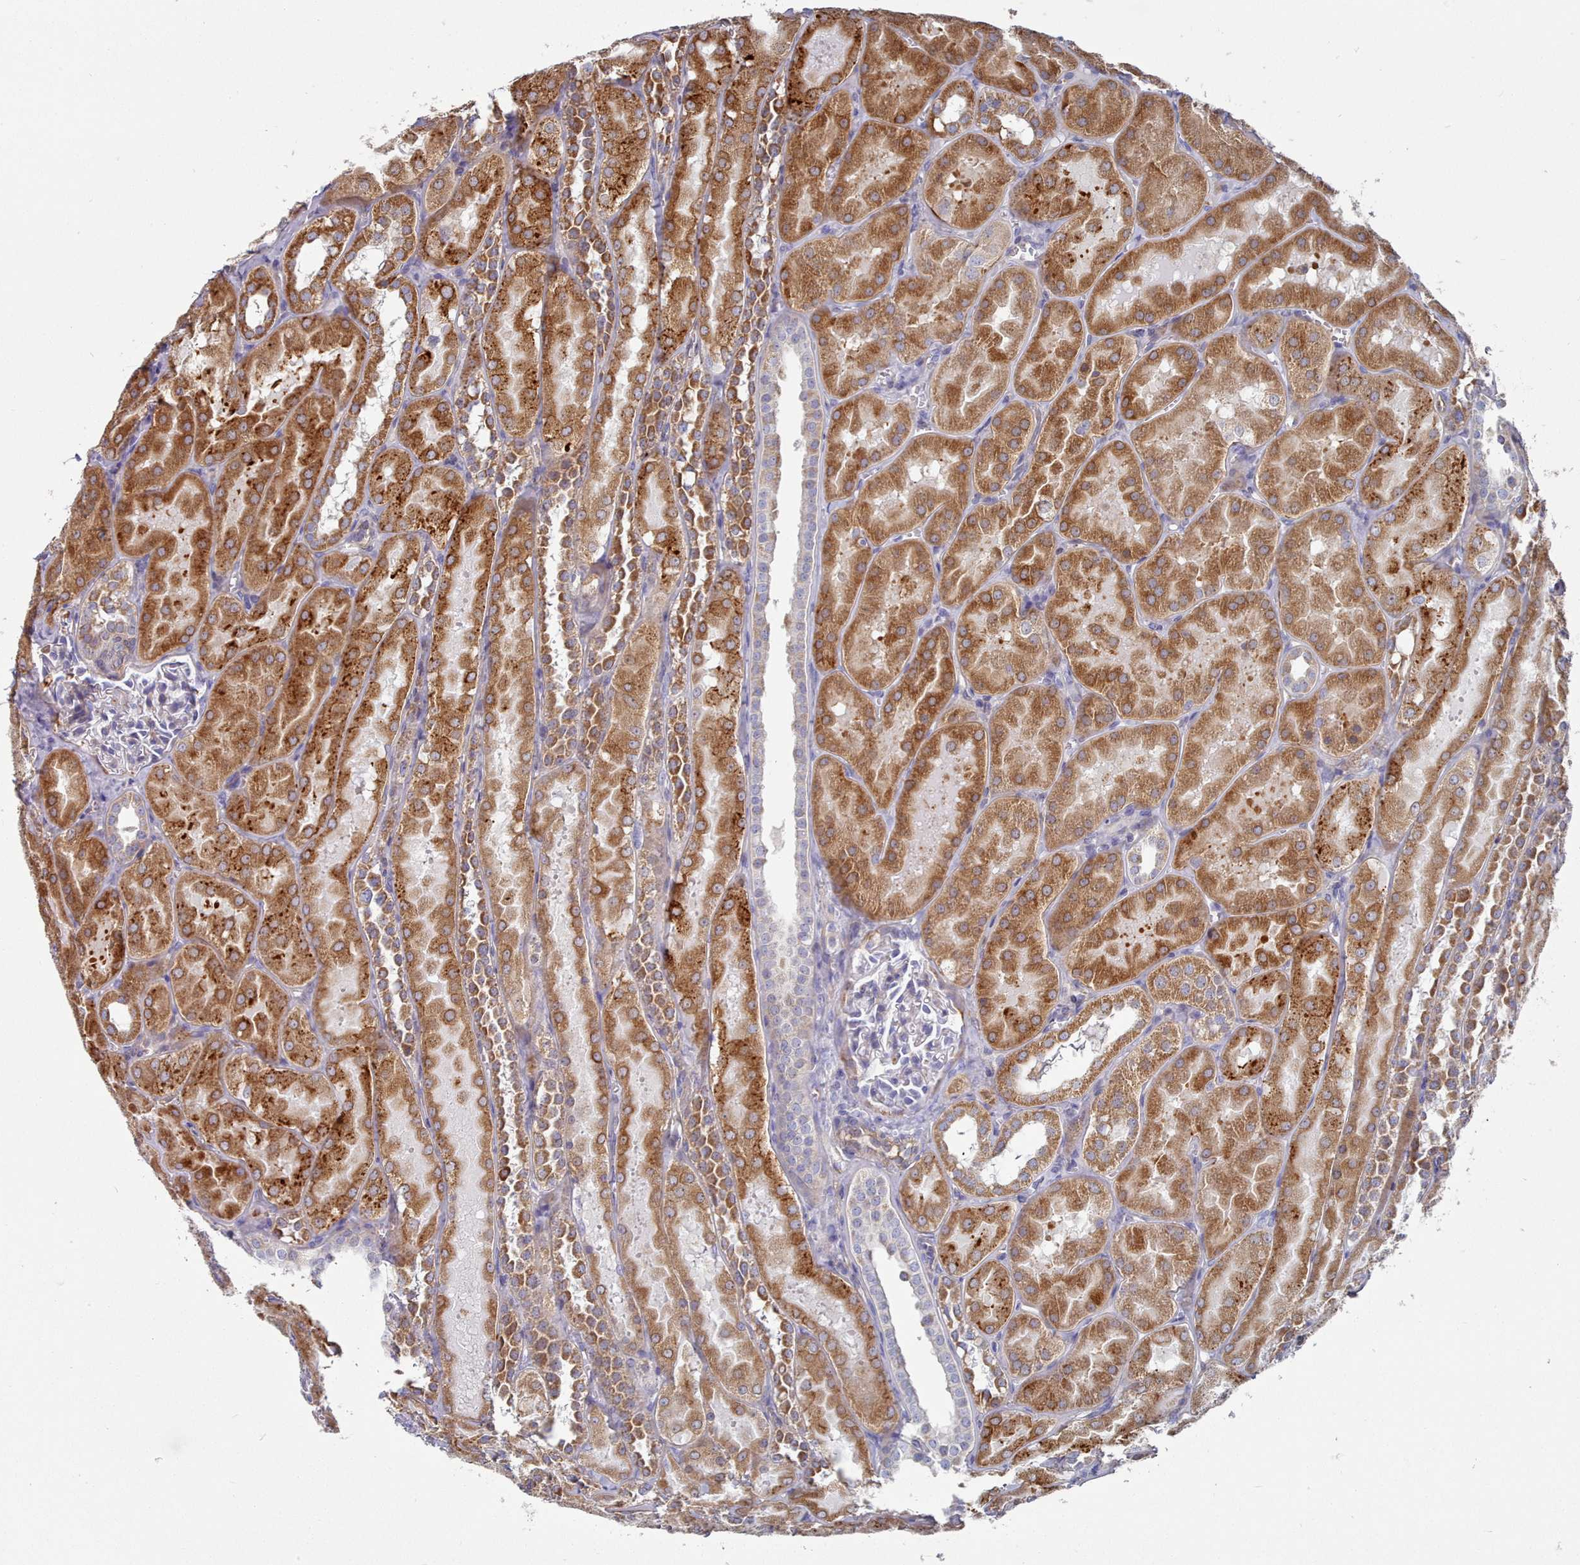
{"staining": {"intensity": "negative", "quantity": "none", "location": "none"}, "tissue": "kidney", "cell_type": "Cells in glomeruli", "image_type": "normal", "snomed": [{"axis": "morphology", "description": "Normal tissue, NOS"}, {"axis": "topography", "description": "Kidney"}, {"axis": "topography", "description": "Urinary bladder"}], "caption": "High power microscopy micrograph of an immunohistochemistry micrograph of unremarkable kidney, revealing no significant staining in cells in glomeruli.", "gene": "G6PC1", "patient": {"sex": "male", "age": 16}}